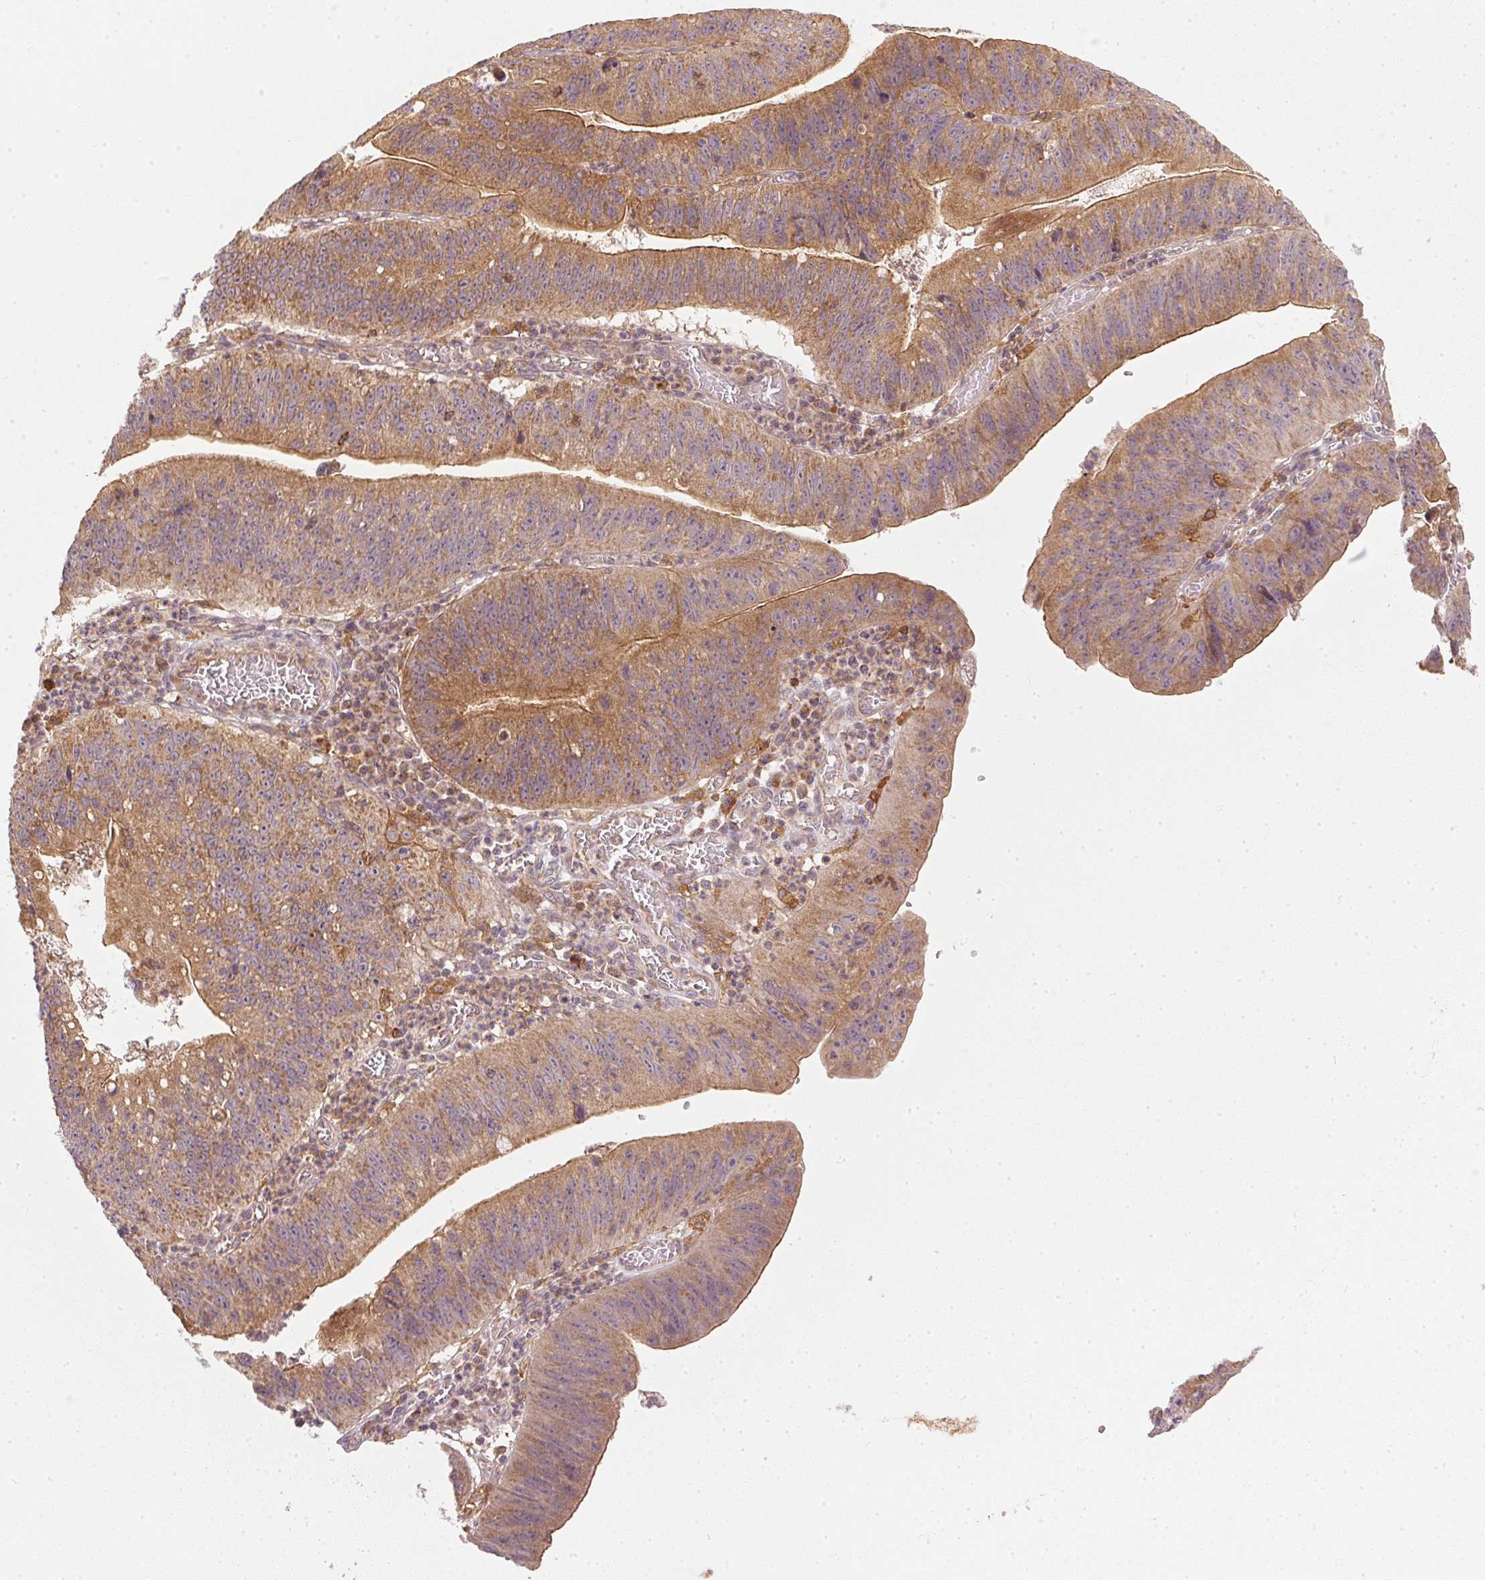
{"staining": {"intensity": "moderate", "quantity": ">75%", "location": "cytoplasmic/membranous"}, "tissue": "stomach cancer", "cell_type": "Tumor cells", "image_type": "cancer", "snomed": [{"axis": "morphology", "description": "Adenocarcinoma, NOS"}, {"axis": "topography", "description": "Stomach"}], "caption": "Moderate cytoplasmic/membranous positivity for a protein is appreciated in approximately >75% of tumor cells of stomach cancer using IHC.", "gene": "NADK2", "patient": {"sex": "male", "age": 59}}